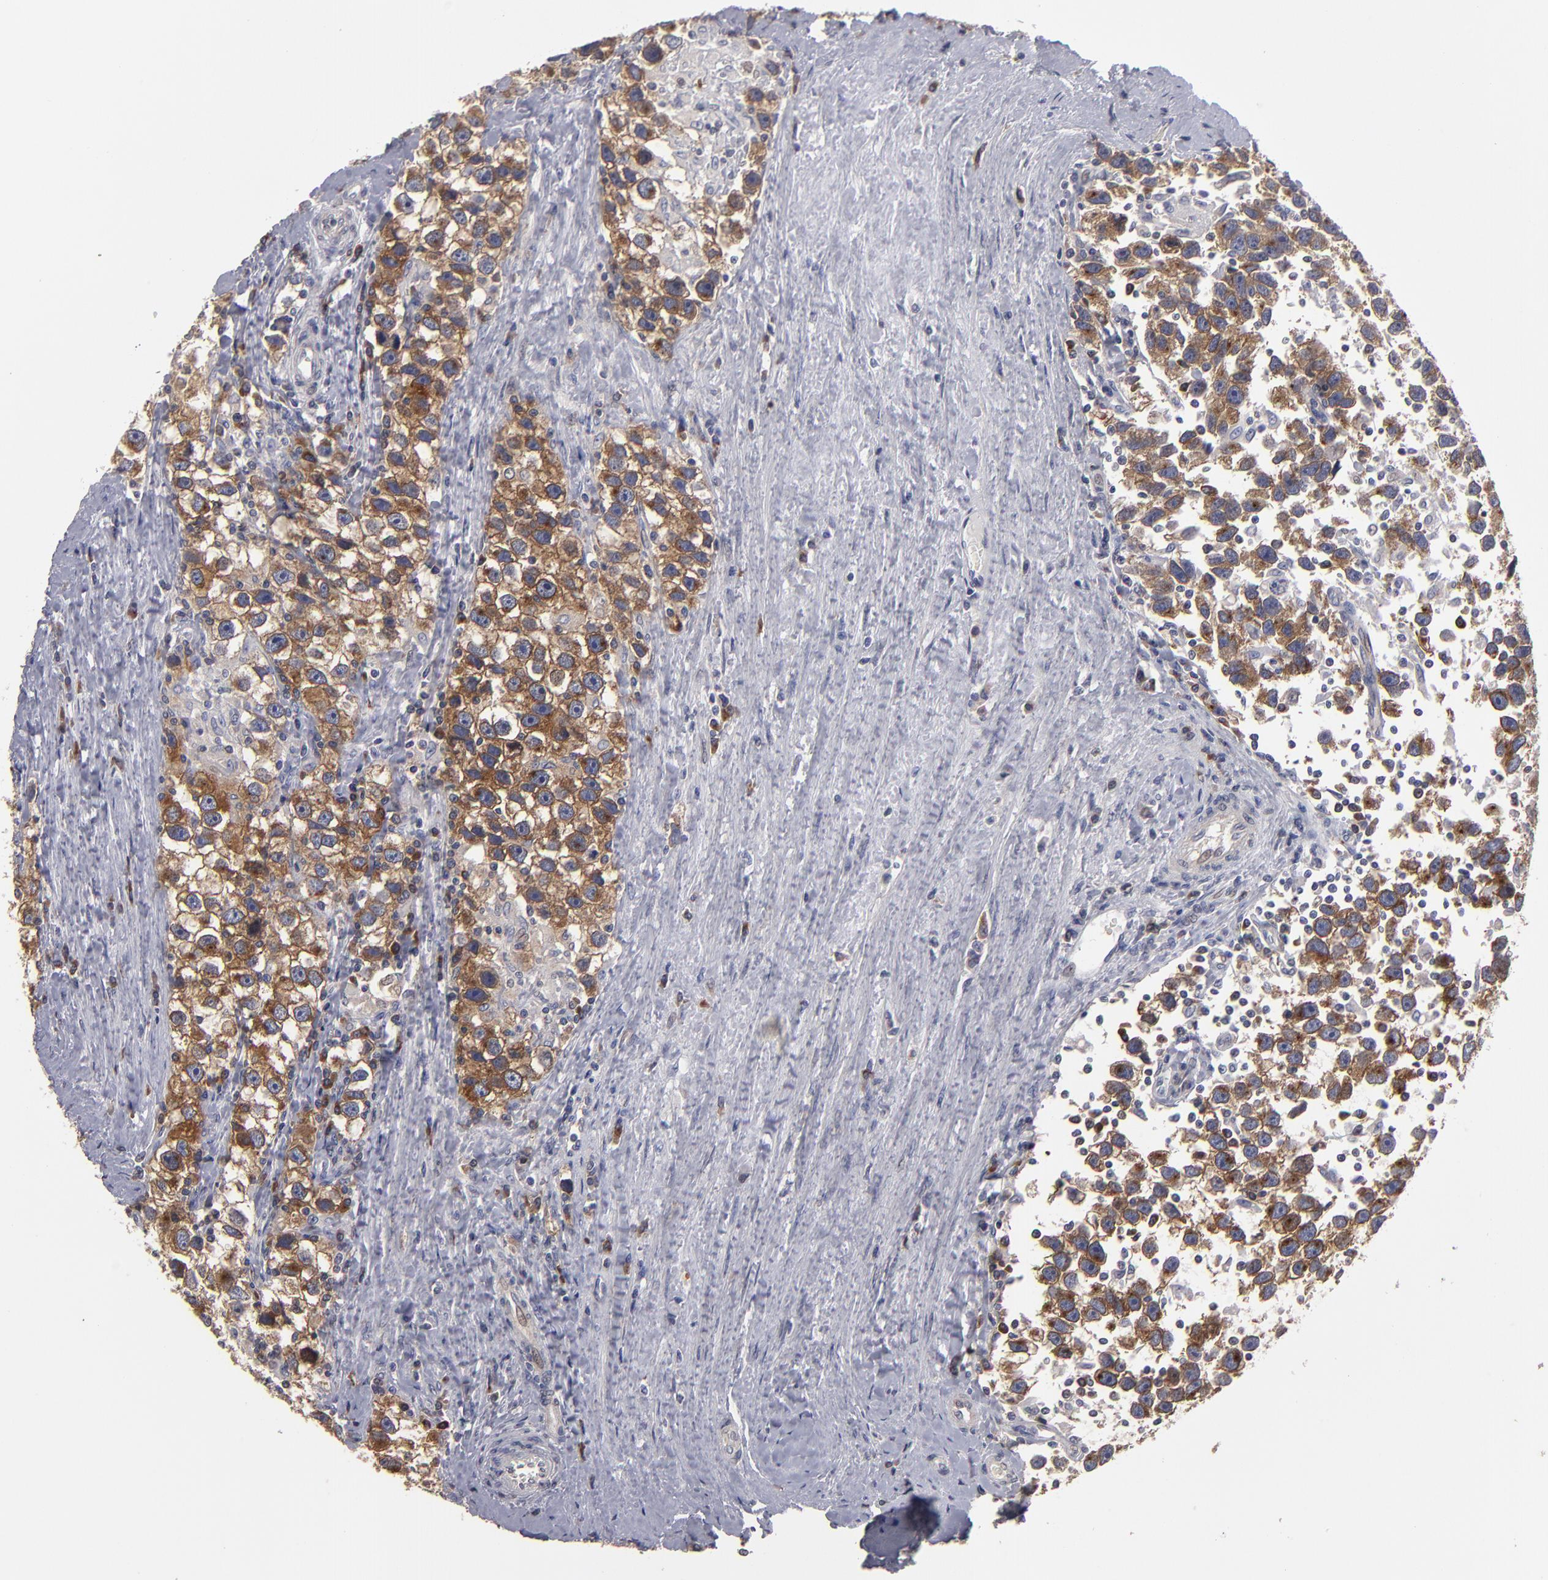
{"staining": {"intensity": "strong", "quantity": ">75%", "location": "cytoplasmic/membranous"}, "tissue": "testis cancer", "cell_type": "Tumor cells", "image_type": "cancer", "snomed": [{"axis": "morphology", "description": "Seminoma, NOS"}, {"axis": "topography", "description": "Testis"}], "caption": "DAB (3,3'-diaminobenzidine) immunohistochemical staining of human testis seminoma demonstrates strong cytoplasmic/membranous protein positivity in about >75% of tumor cells. (IHC, brightfield microscopy, high magnification).", "gene": "CEP97", "patient": {"sex": "male", "age": 43}}